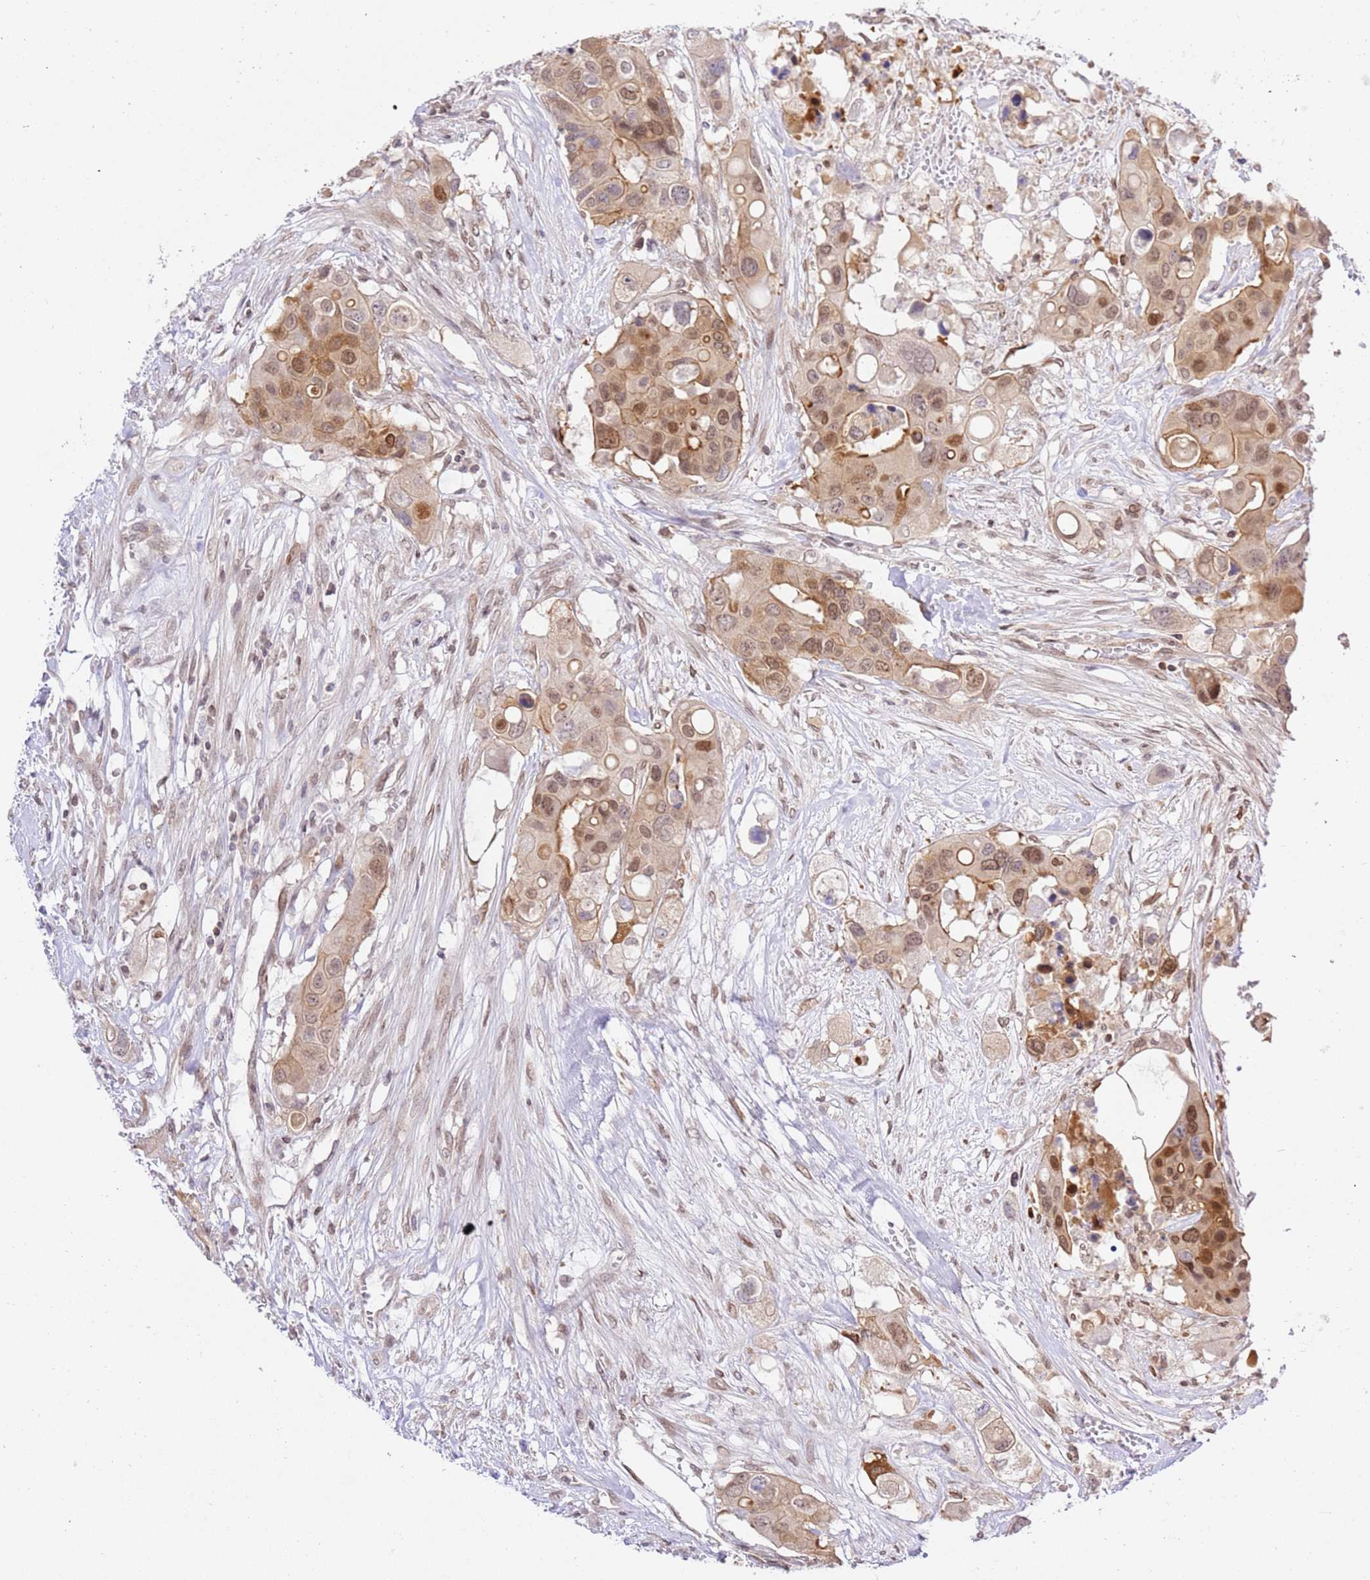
{"staining": {"intensity": "moderate", "quantity": ">75%", "location": "cytoplasmic/membranous,nuclear"}, "tissue": "colorectal cancer", "cell_type": "Tumor cells", "image_type": "cancer", "snomed": [{"axis": "morphology", "description": "Adenocarcinoma, NOS"}, {"axis": "topography", "description": "Colon"}], "caption": "Protein staining shows moderate cytoplasmic/membranous and nuclear staining in about >75% of tumor cells in colorectal adenocarcinoma.", "gene": "TRIM37", "patient": {"sex": "male", "age": 77}}